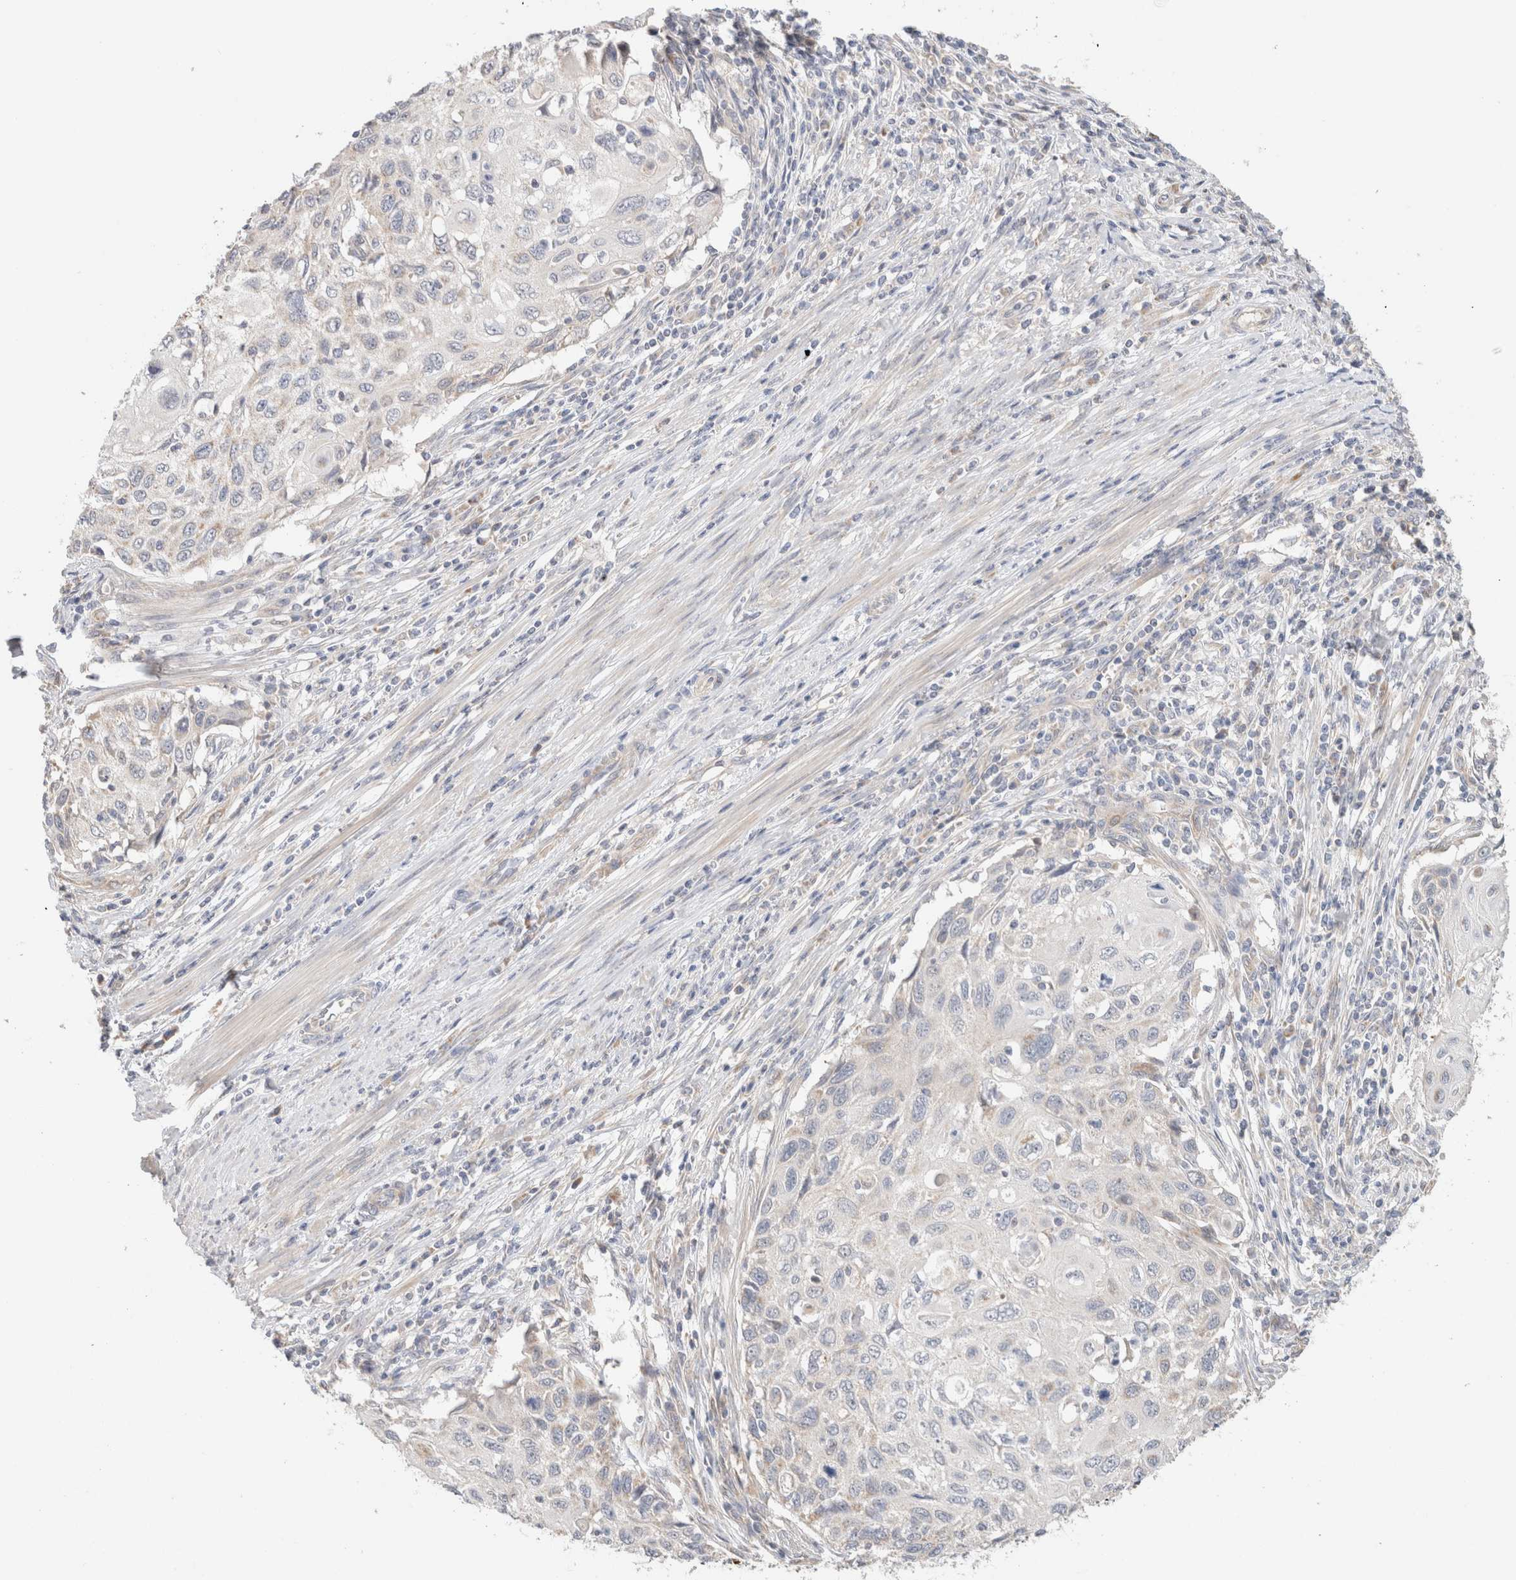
{"staining": {"intensity": "negative", "quantity": "none", "location": "none"}, "tissue": "cervical cancer", "cell_type": "Tumor cells", "image_type": "cancer", "snomed": [{"axis": "morphology", "description": "Squamous cell carcinoma, NOS"}, {"axis": "topography", "description": "Cervix"}], "caption": "This is a micrograph of immunohistochemistry (IHC) staining of cervical cancer (squamous cell carcinoma), which shows no expression in tumor cells.", "gene": "CA13", "patient": {"sex": "female", "age": 70}}